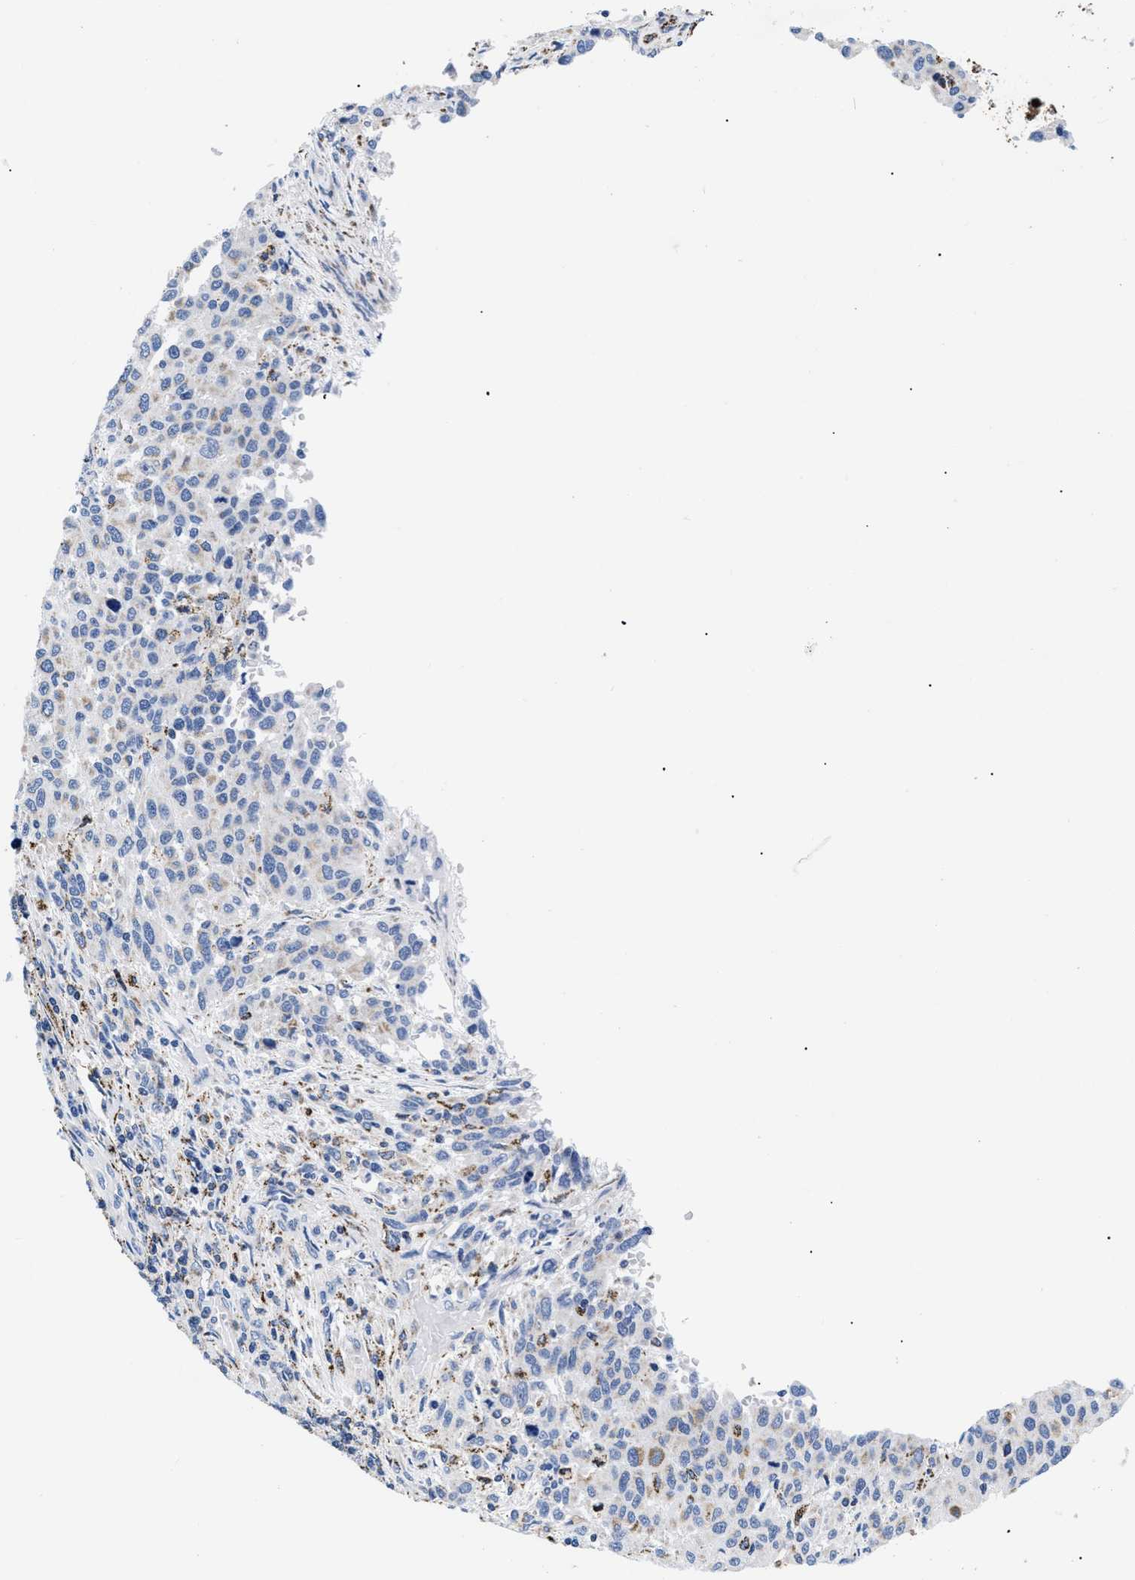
{"staining": {"intensity": "negative", "quantity": "none", "location": "none"}, "tissue": "melanoma", "cell_type": "Tumor cells", "image_type": "cancer", "snomed": [{"axis": "morphology", "description": "Malignant melanoma, Metastatic site"}, {"axis": "topography", "description": "Lymph node"}], "caption": "The micrograph reveals no staining of tumor cells in melanoma.", "gene": "GPR149", "patient": {"sex": "male", "age": 61}}